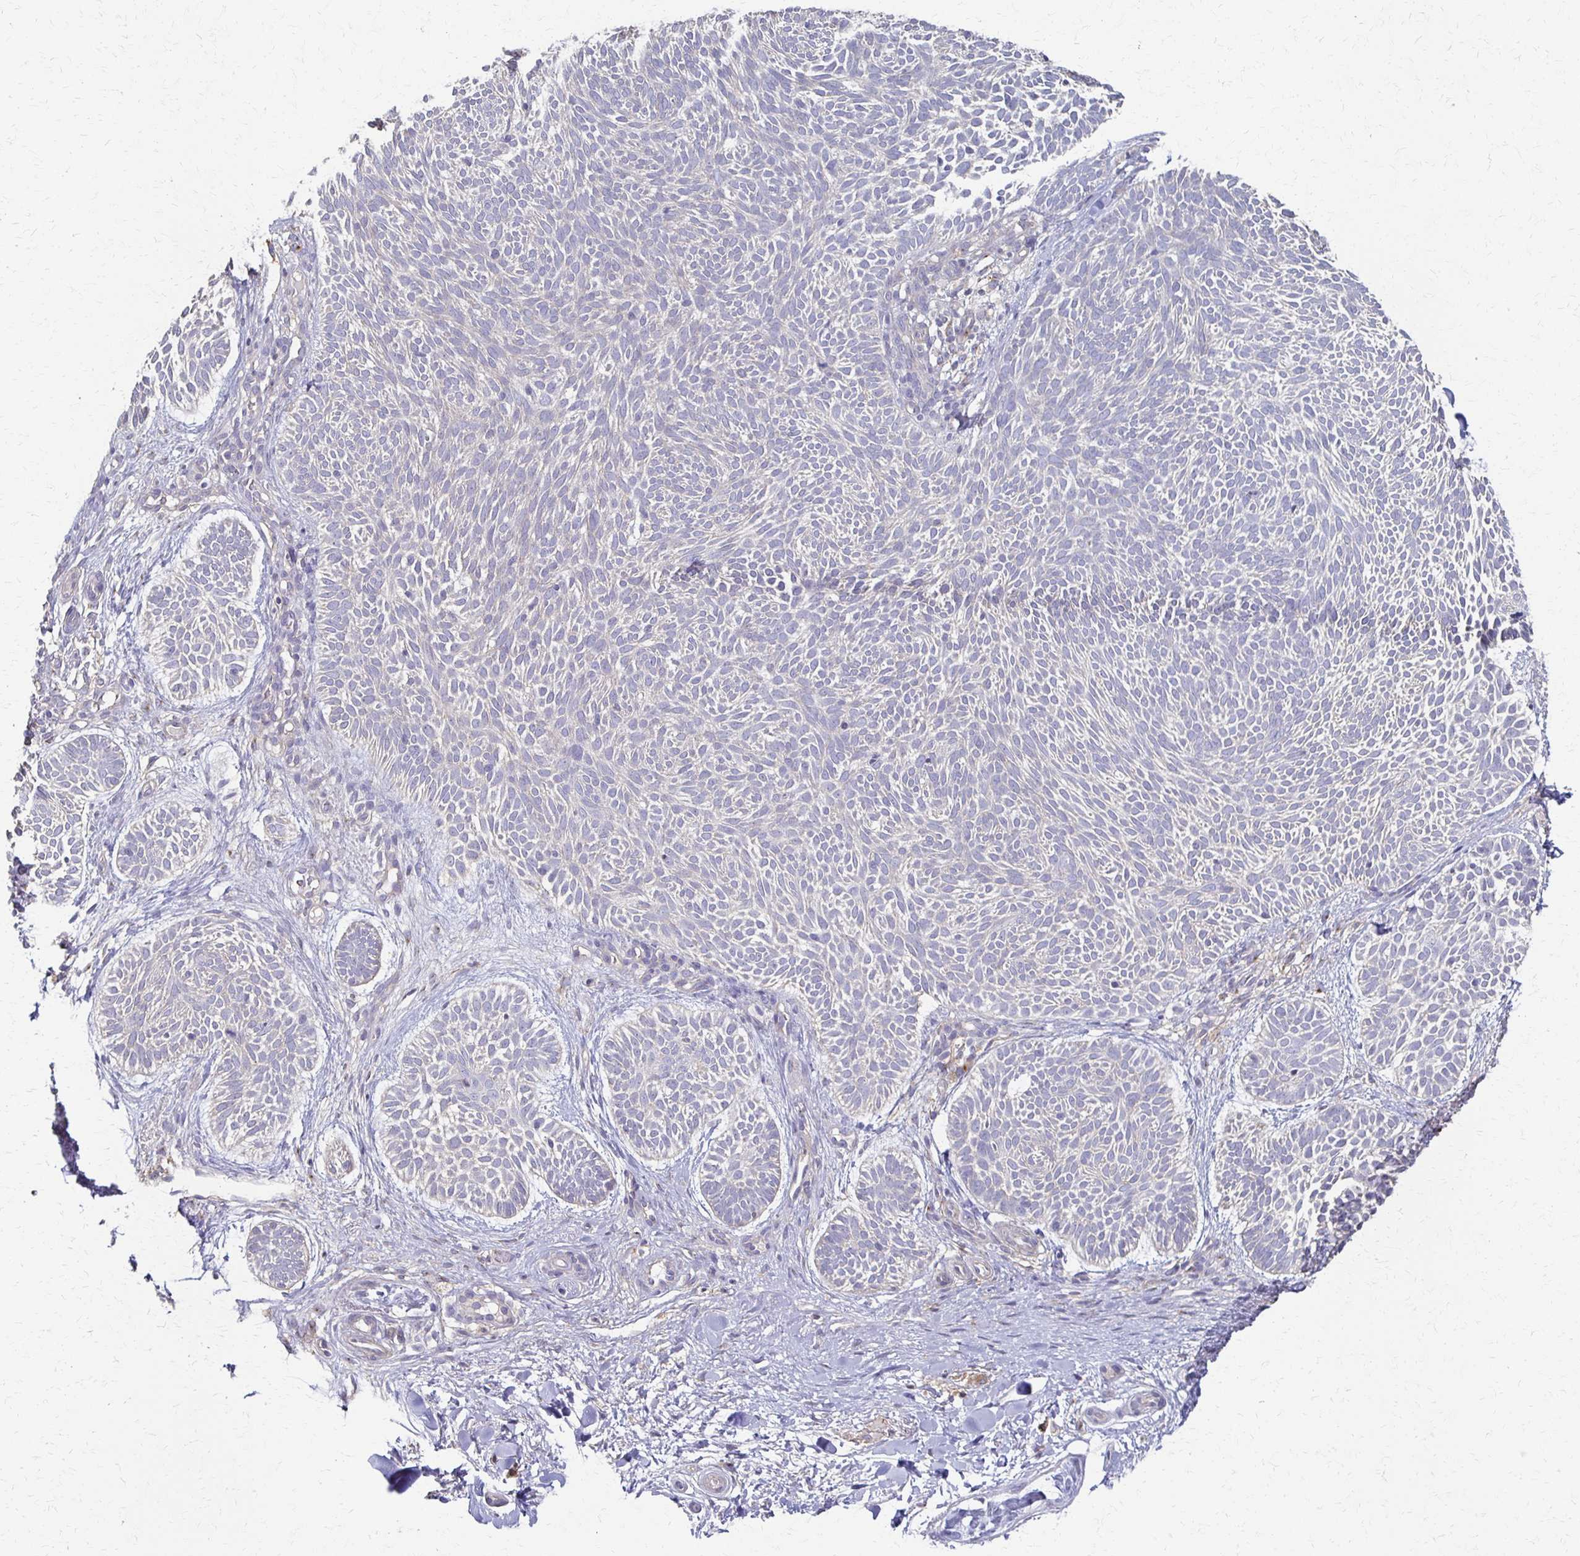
{"staining": {"intensity": "negative", "quantity": "none", "location": "none"}, "tissue": "skin cancer", "cell_type": "Tumor cells", "image_type": "cancer", "snomed": [{"axis": "morphology", "description": "Basal cell carcinoma"}, {"axis": "topography", "description": "Skin"}], "caption": "Human skin cancer (basal cell carcinoma) stained for a protein using immunohistochemistry (IHC) shows no positivity in tumor cells.", "gene": "C1QTNF7", "patient": {"sex": "male", "age": 89}}